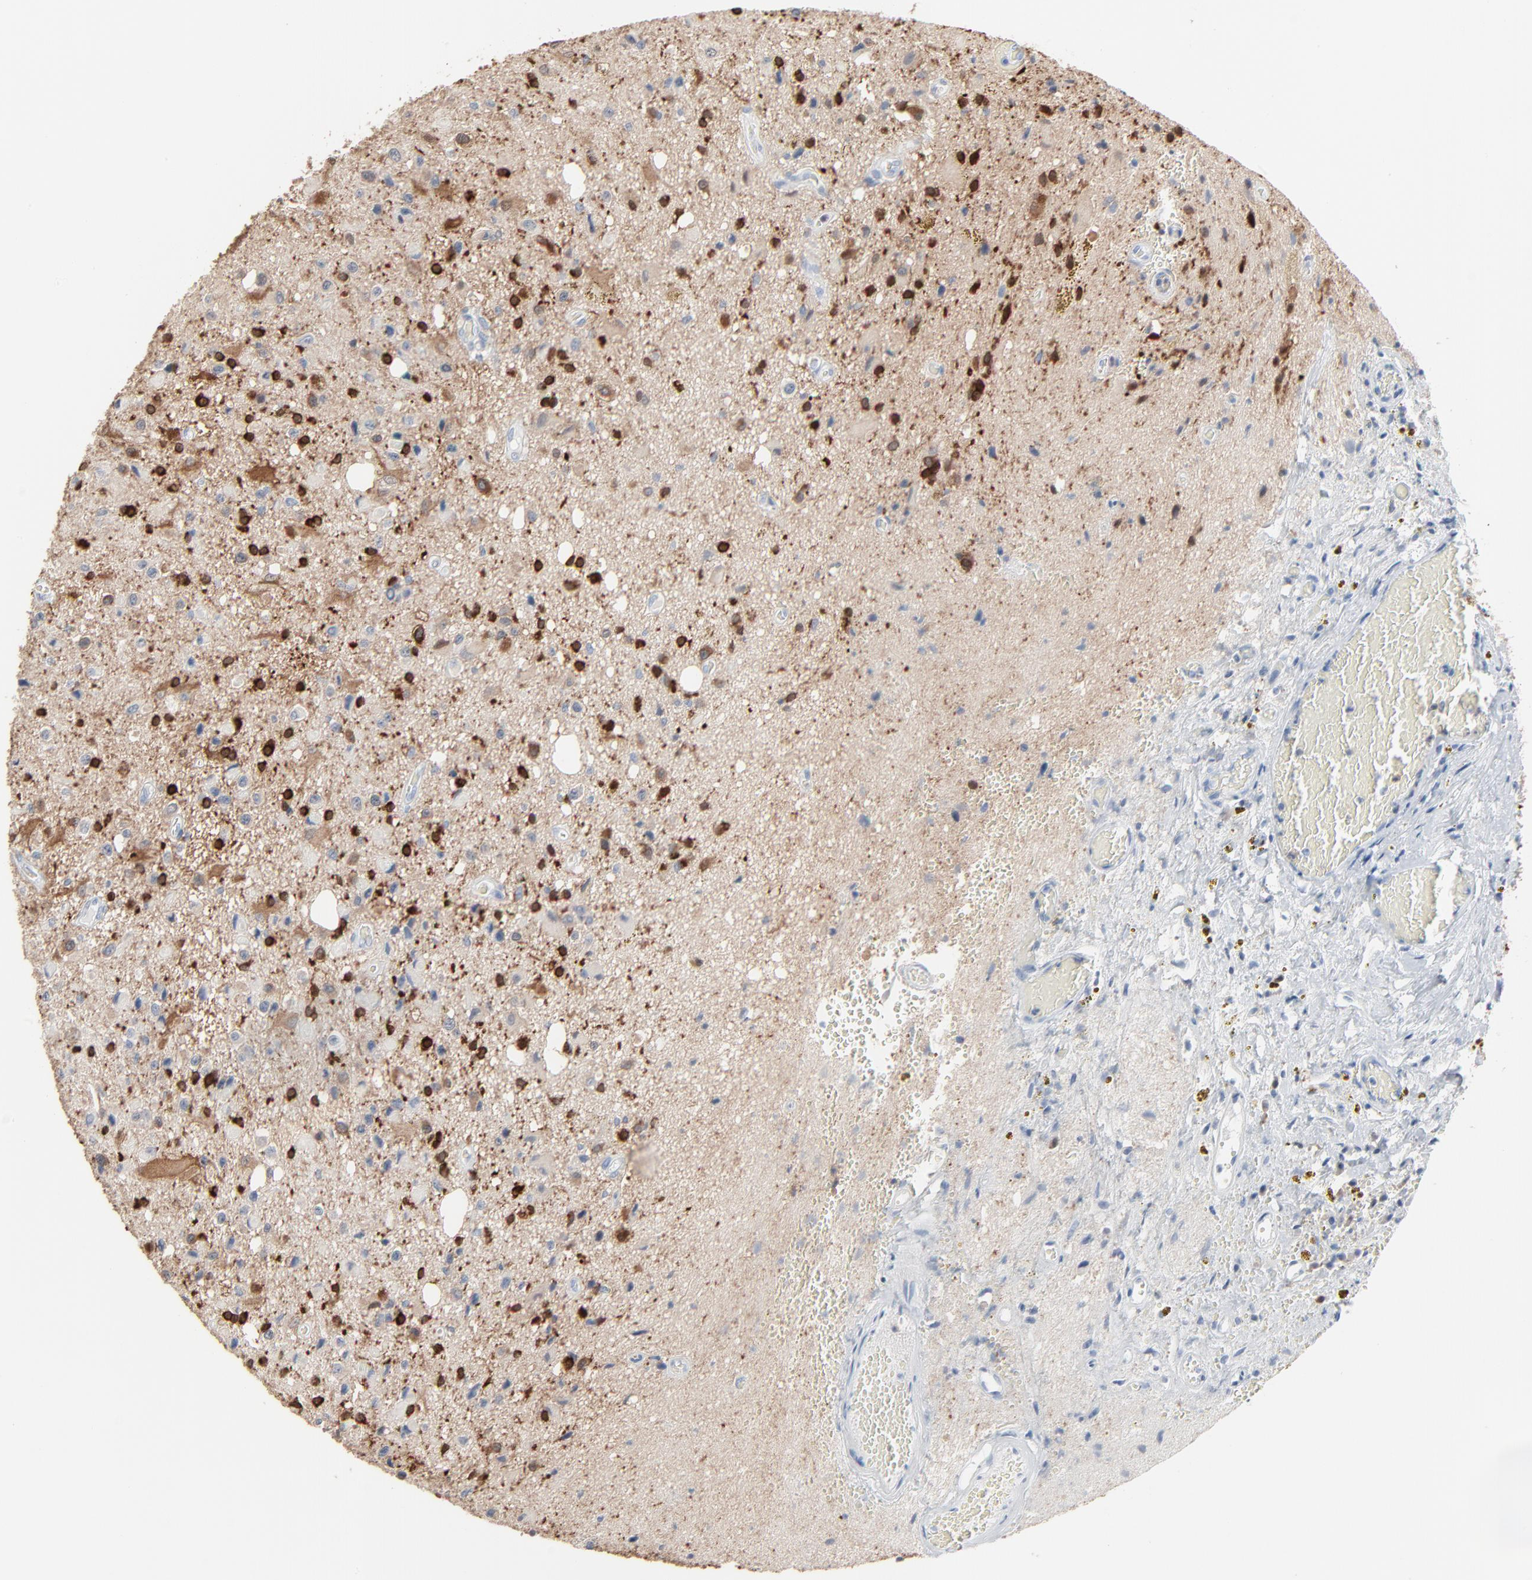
{"staining": {"intensity": "strong", "quantity": "25%-75%", "location": "cytoplasmic/membranous,nuclear"}, "tissue": "glioma", "cell_type": "Tumor cells", "image_type": "cancer", "snomed": [{"axis": "morphology", "description": "Glioma, malignant, Low grade"}, {"axis": "topography", "description": "Brain"}], "caption": "Approximately 25%-75% of tumor cells in human malignant glioma (low-grade) reveal strong cytoplasmic/membranous and nuclear protein positivity as visualized by brown immunohistochemical staining.", "gene": "PHGDH", "patient": {"sex": "male", "age": 58}}